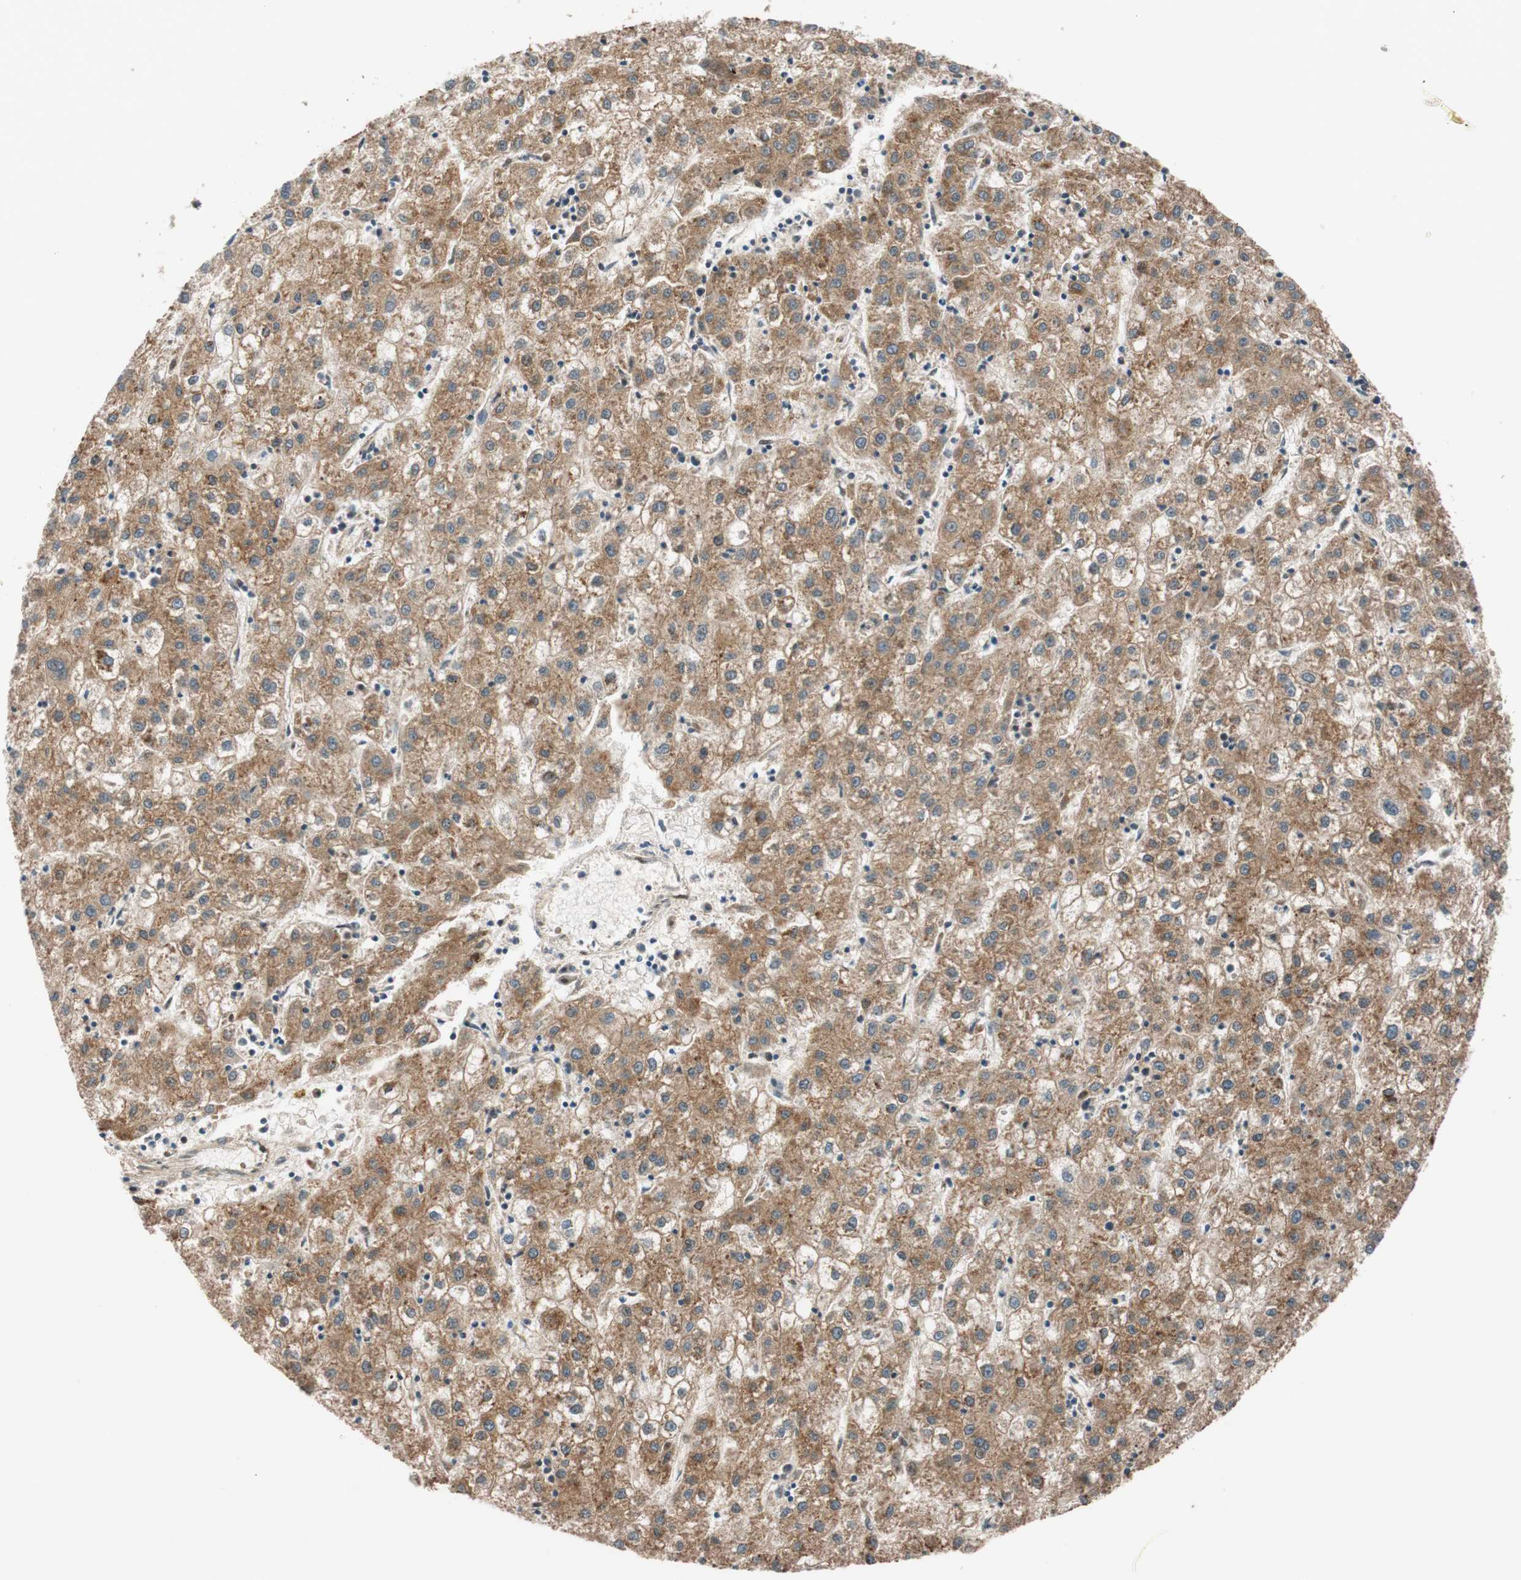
{"staining": {"intensity": "moderate", "quantity": ">75%", "location": "cytoplasmic/membranous"}, "tissue": "liver cancer", "cell_type": "Tumor cells", "image_type": "cancer", "snomed": [{"axis": "morphology", "description": "Carcinoma, Hepatocellular, NOS"}, {"axis": "topography", "description": "Liver"}], "caption": "Immunohistochemical staining of liver cancer (hepatocellular carcinoma) shows medium levels of moderate cytoplasmic/membranous protein positivity in approximately >75% of tumor cells.", "gene": "ABI1", "patient": {"sex": "male", "age": 72}}